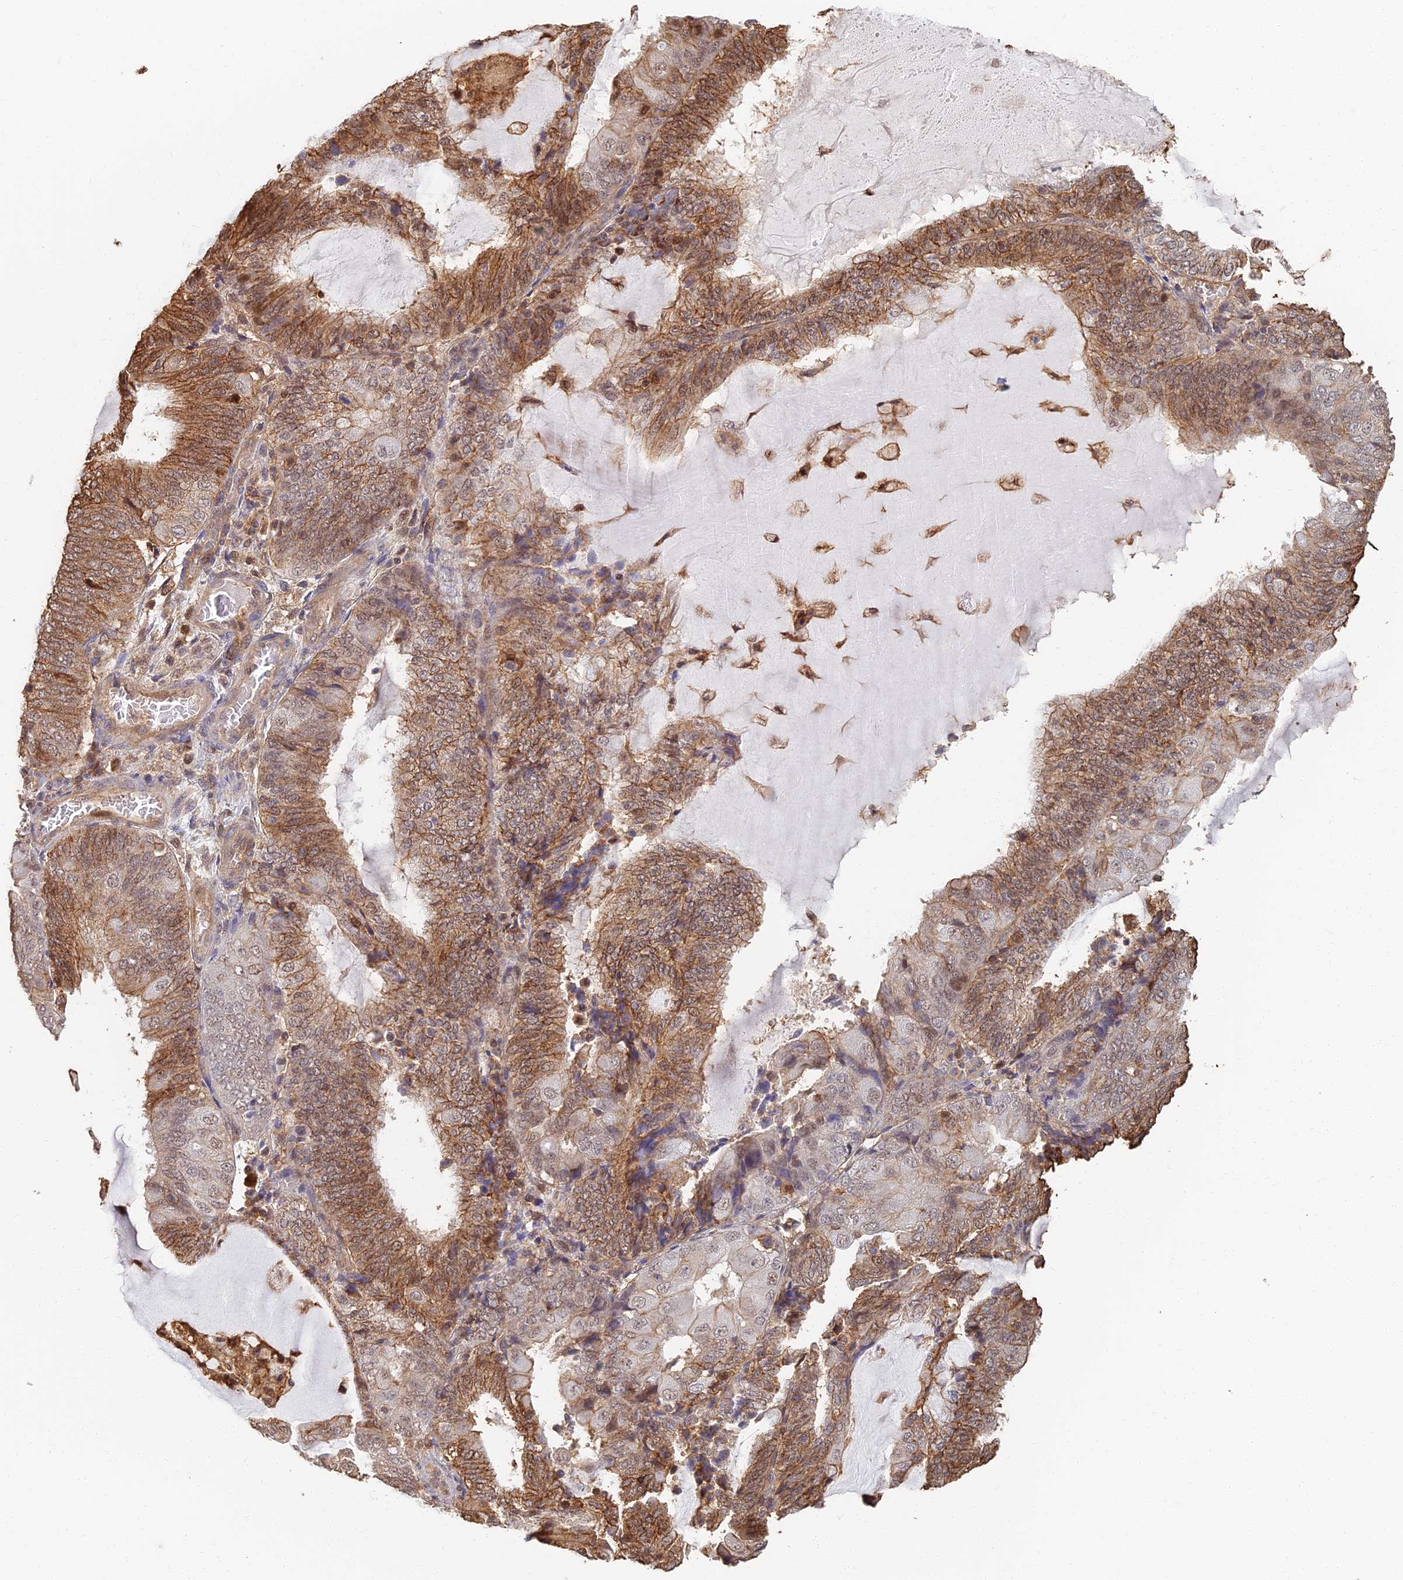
{"staining": {"intensity": "moderate", "quantity": ">75%", "location": "cytoplasmic/membranous"}, "tissue": "endometrial cancer", "cell_type": "Tumor cells", "image_type": "cancer", "snomed": [{"axis": "morphology", "description": "Adenocarcinoma, NOS"}, {"axis": "topography", "description": "Endometrium"}], "caption": "IHC staining of endometrial cancer, which shows medium levels of moderate cytoplasmic/membranous expression in about >75% of tumor cells indicating moderate cytoplasmic/membranous protein expression. The staining was performed using DAB (brown) for protein detection and nuclei were counterstained in hematoxylin (blue).", "gene": "LRRN3", "patient": {"sex": "female", "age": 81}}